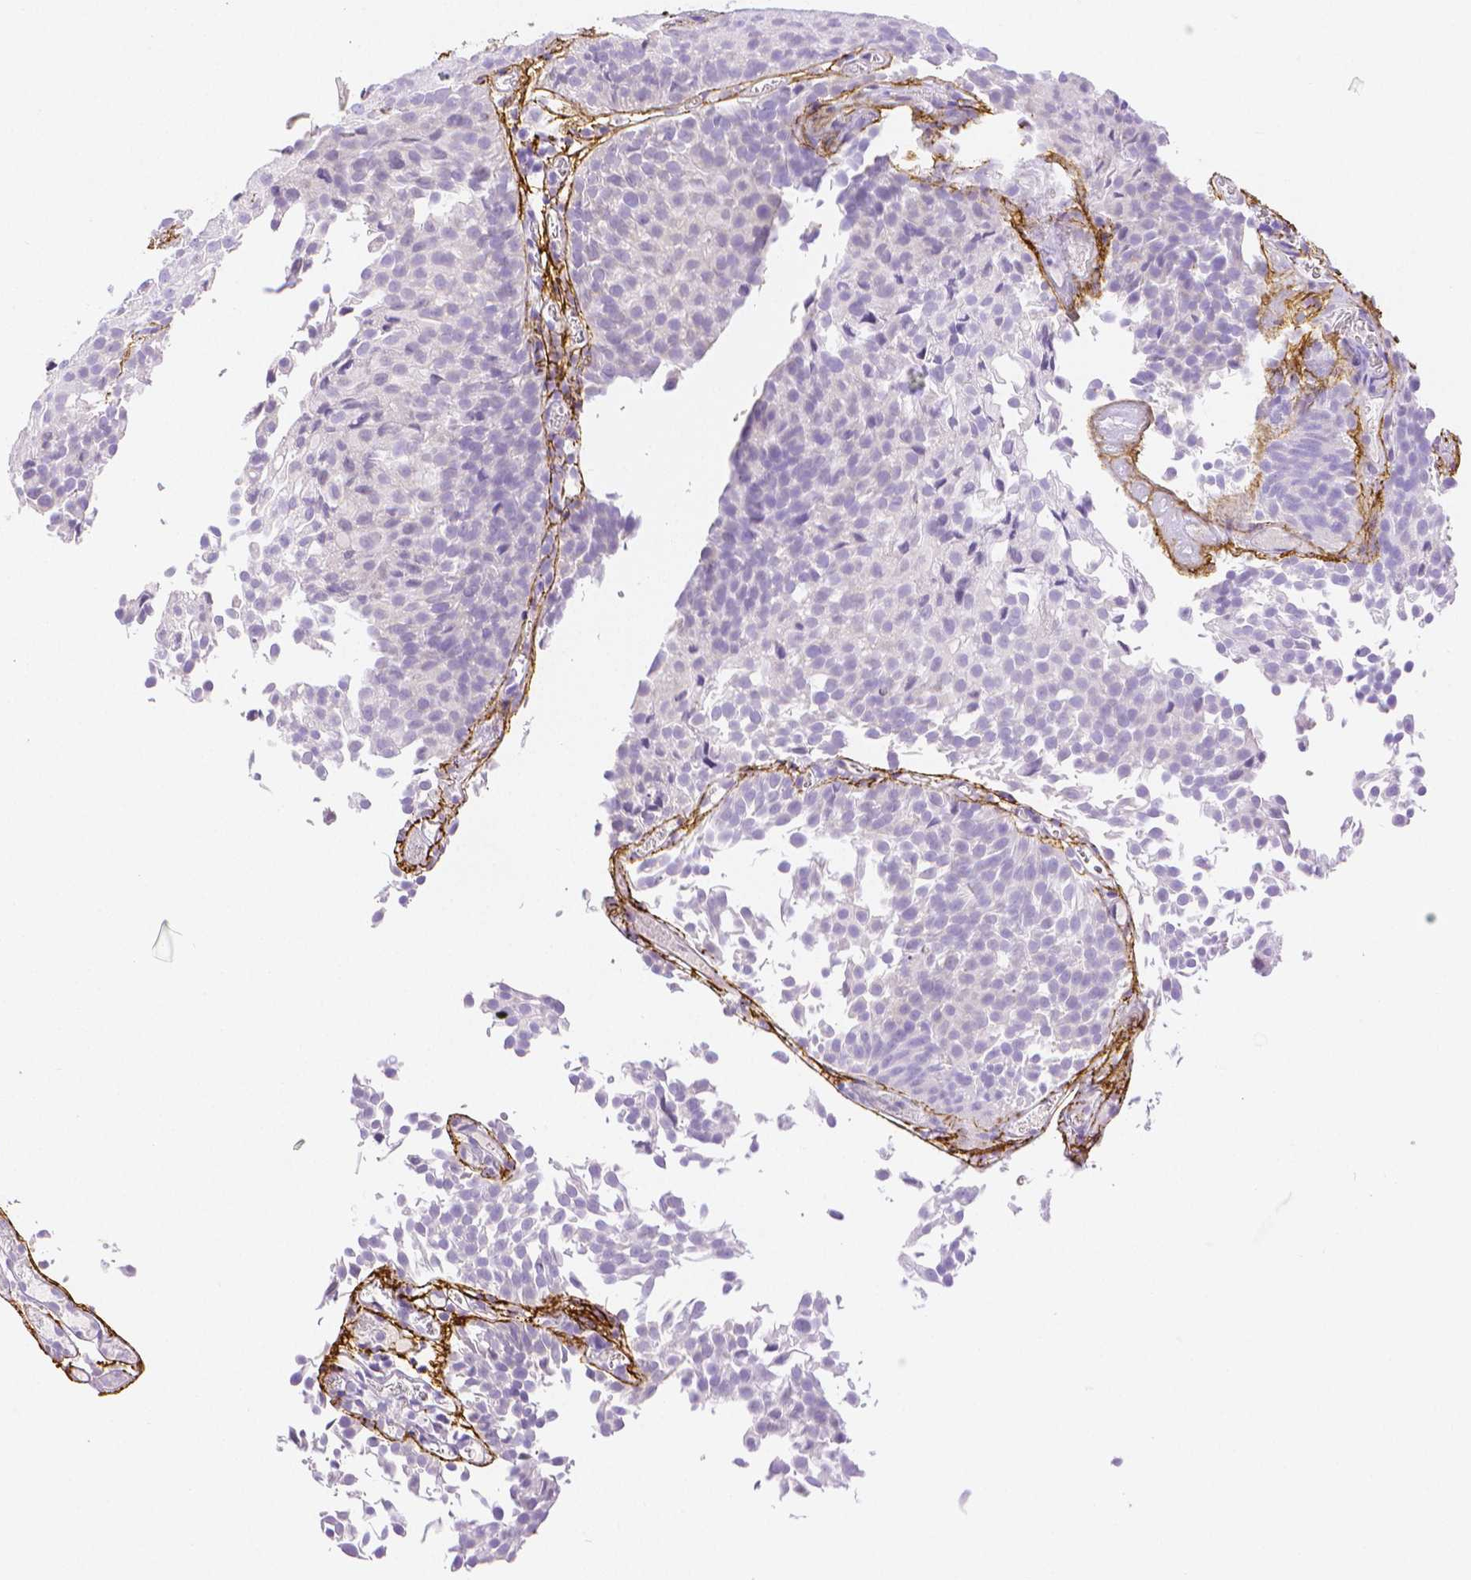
{"staining": {"intensity": "negative", "quantity": "none", "location": "none"}, "tissue": "urothelial cancer", "cell_type": "Tumor cells", "image_type": "cancer", "snomed": [{"axis": "morphology", "description": "Urothelial carcinoma, Low grade"}, {"axis": "topography", "description": "Urinary bladder"}], "caption": "There is no significant staining in tumor cells of urothelial carcinoma (low-grade).", "gene": "FBN1", "patient": {"sex": "male", "age": 80}}